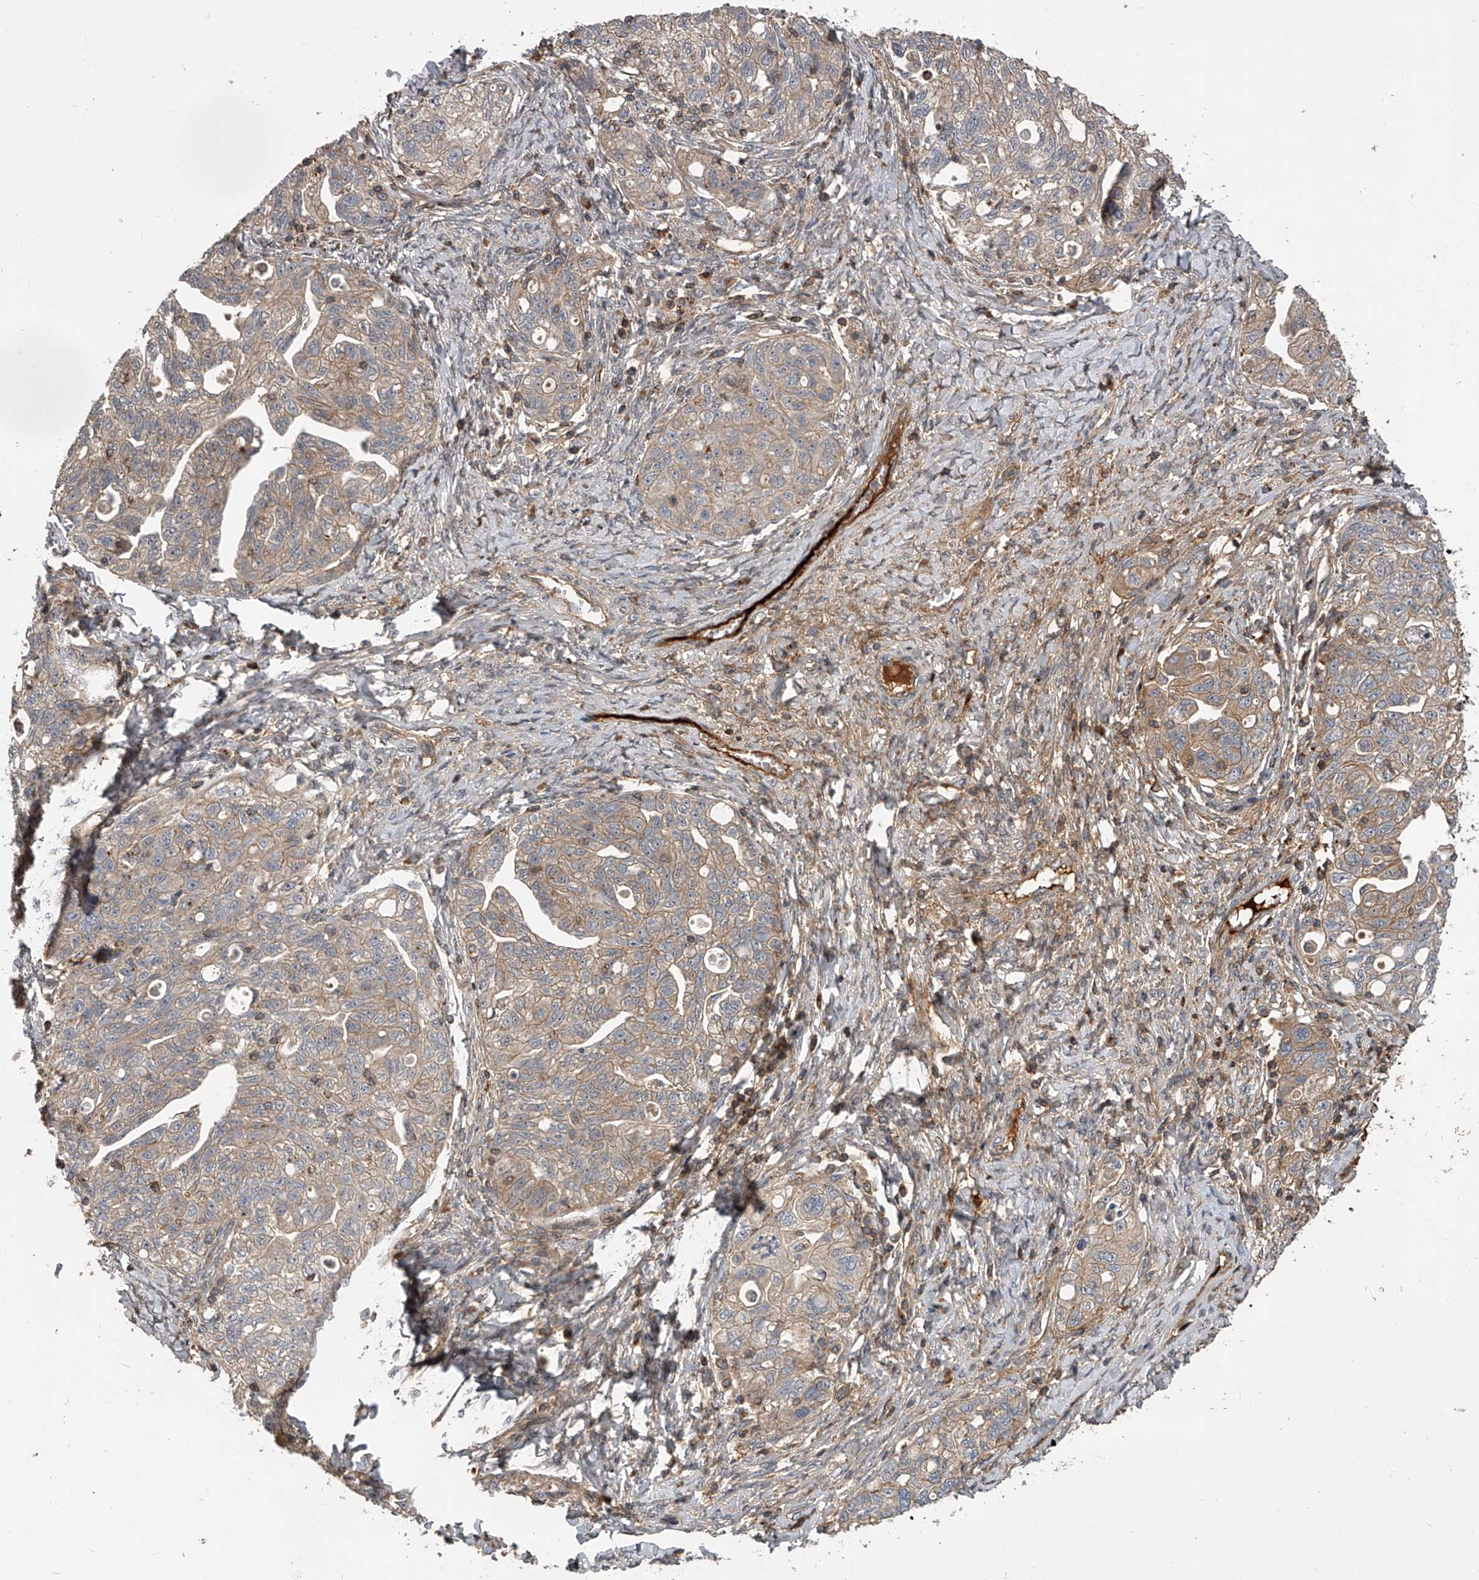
{"staining": {"intensity": "weak", "quantity": "25%-75%", "location": "cytoplasmic/membranous"}, "tissue": "ovarian cancer", "cell_type": "Tumor cells", "image_type": "cancer", "snomed": [{"axis": "morphology", "description": "Carcinoma, NOS"}, {"axis": "morphology", "description": "Cystadenocarcinoma, serous, NOS"}, {"axis": "topography", "description": "Ovary"}], "caption": "This image reveals immunohistochemistry staining of human ovarian cancer (carcinoma), with low weak cytoplasmic/membranous staining in approximately 25%-75% of tumor cells.", "gene": "USP47", "patient": {"sex": "female", "age": 69}}